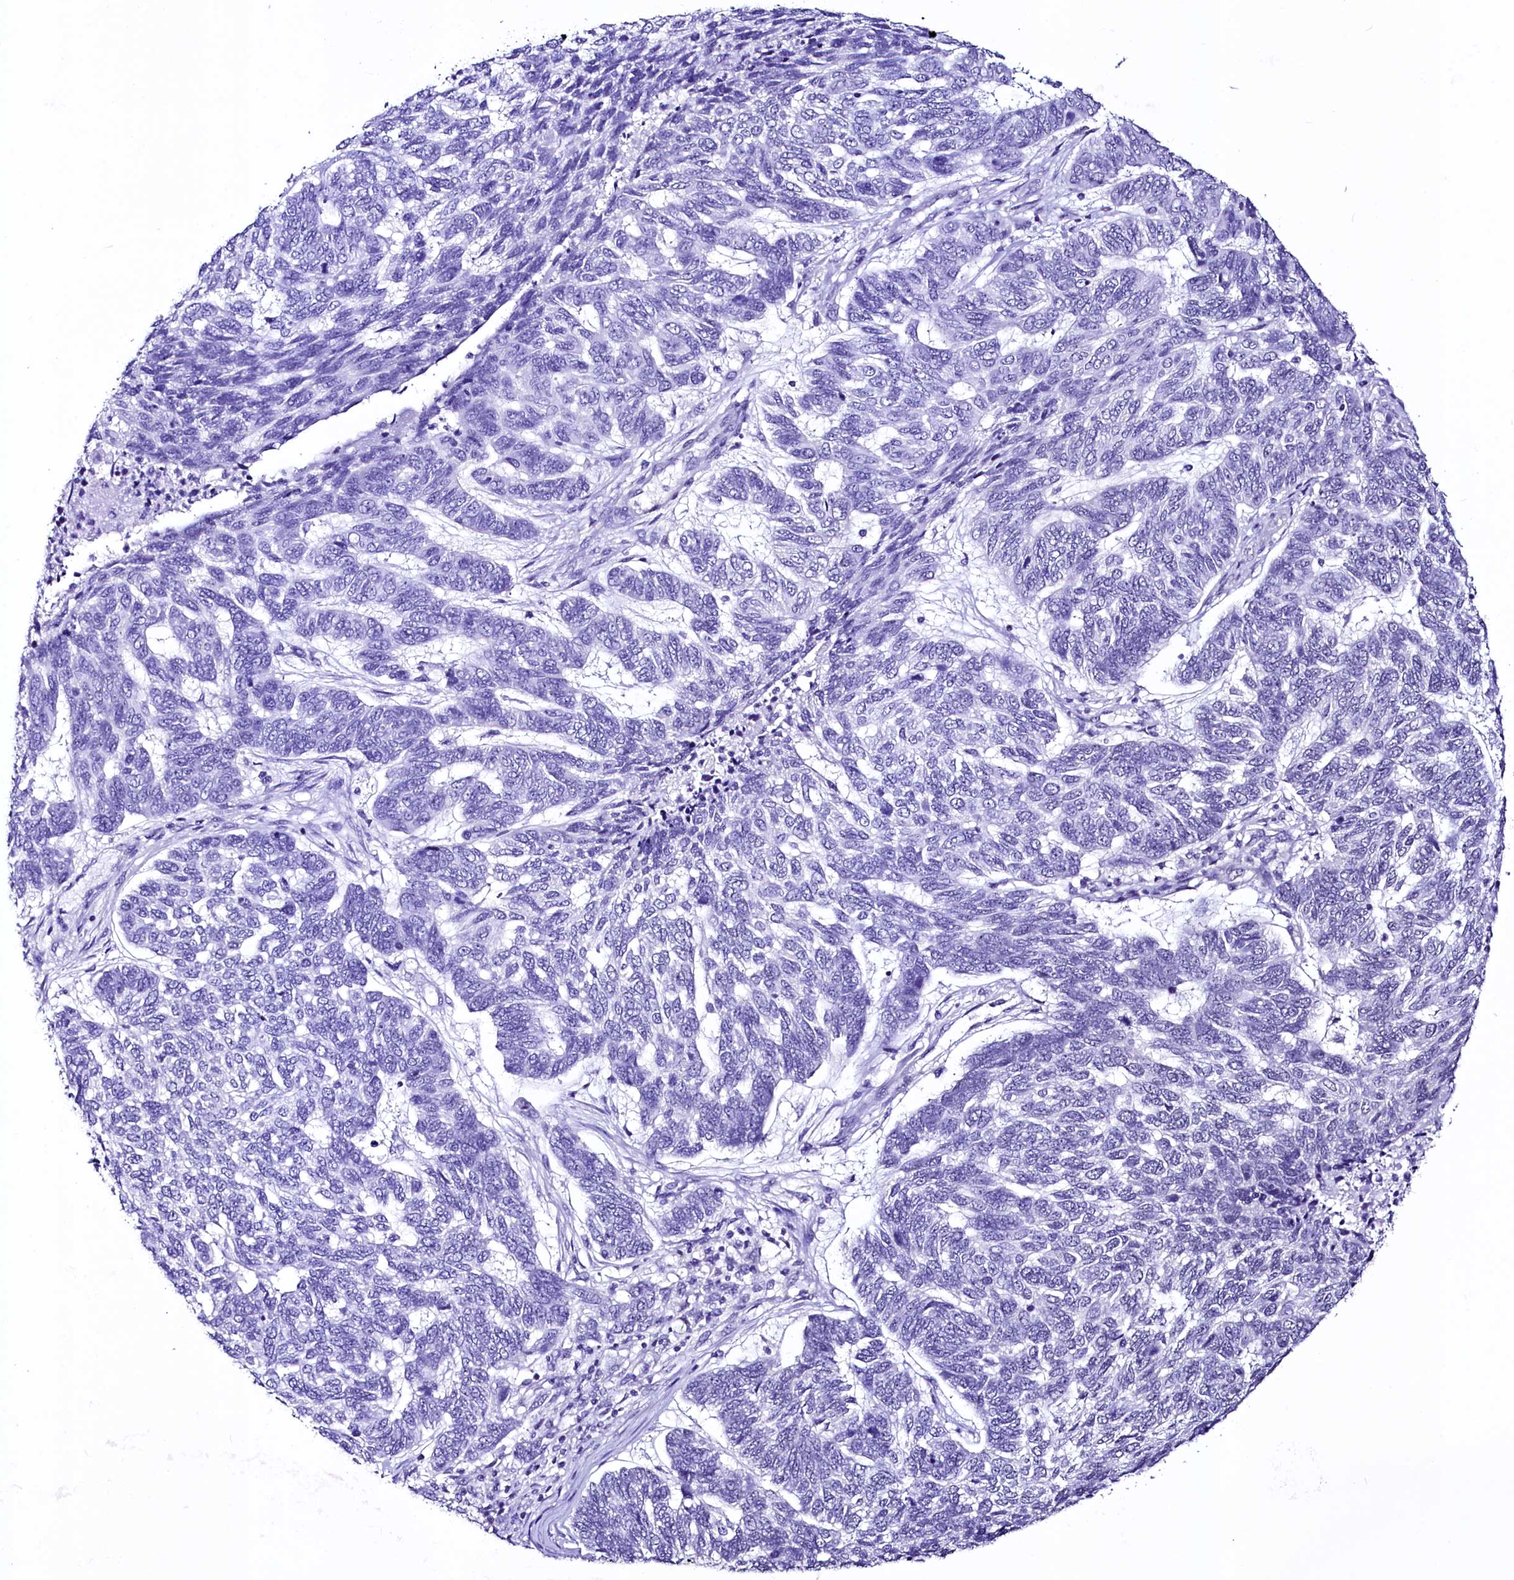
{"staining": {"intensity": "negative", "quantity": "none", "location": "none"}, "tissue": "skin cancer", "cell_type": "Tumor cells", "image_type": "cancer", "snomed": [{"axis": "morphology", "description": "Basal cell carcinoma"}, {"axis": "topography", "description": "Skin"}], "caption": "A high-resolution micrograph shows immunohistochemistry staining of skin basal cell carcinoma, which demonstrates no significant staining in tumor cells.", "gene": "SFSWAP", "patient": {"sex": "female", "age": 65}}